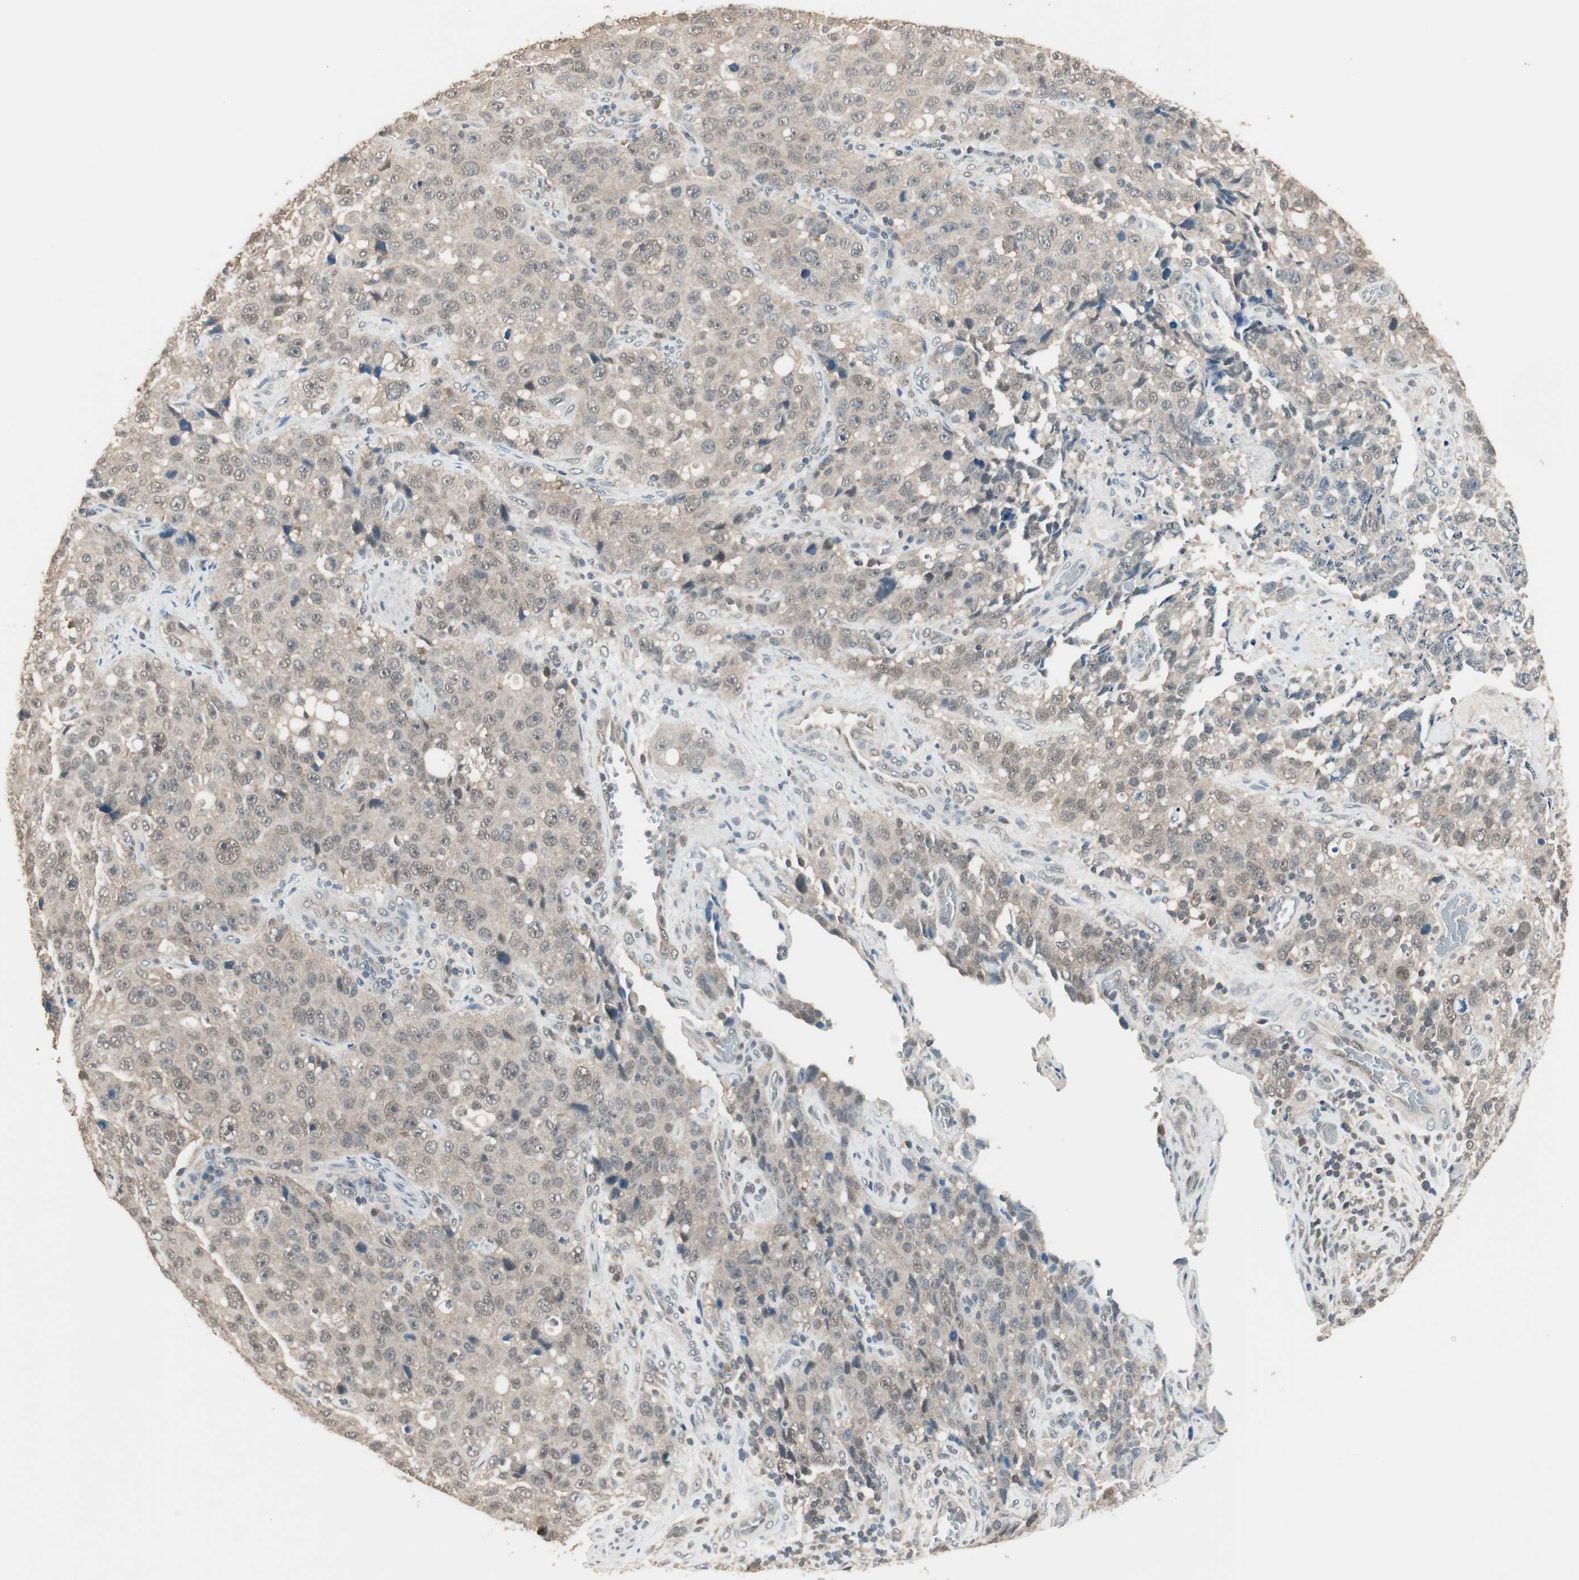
{"staining": {"intensity": "weak", "quantity": "25%-75%", "location": "cytoplasmic/membranous"}, "tissue": "stomach cancer", "cell_type": "Tumor cells", "image_type": "cancer", "snomed": [{"axis": "morphology", "description": "Normal tissue, NOS"}, {"axis": "morphology", "description": "Adenocarcinoma, NOS"}, {"axis": "topography", "description": "Stomach"}], "caption": "IHC of human stomach cancer (adenocarcinoma) shows low levels of weak cytoplasmic/membranous positivity in about 25%-75% of tumor cells. The protein is stained brown, and the nuclei are stained in blue (DAB IHC with brightfield microscopy, high magnification).", "gene": "USP5", "patient": {"sex": "male", "age": 48}}